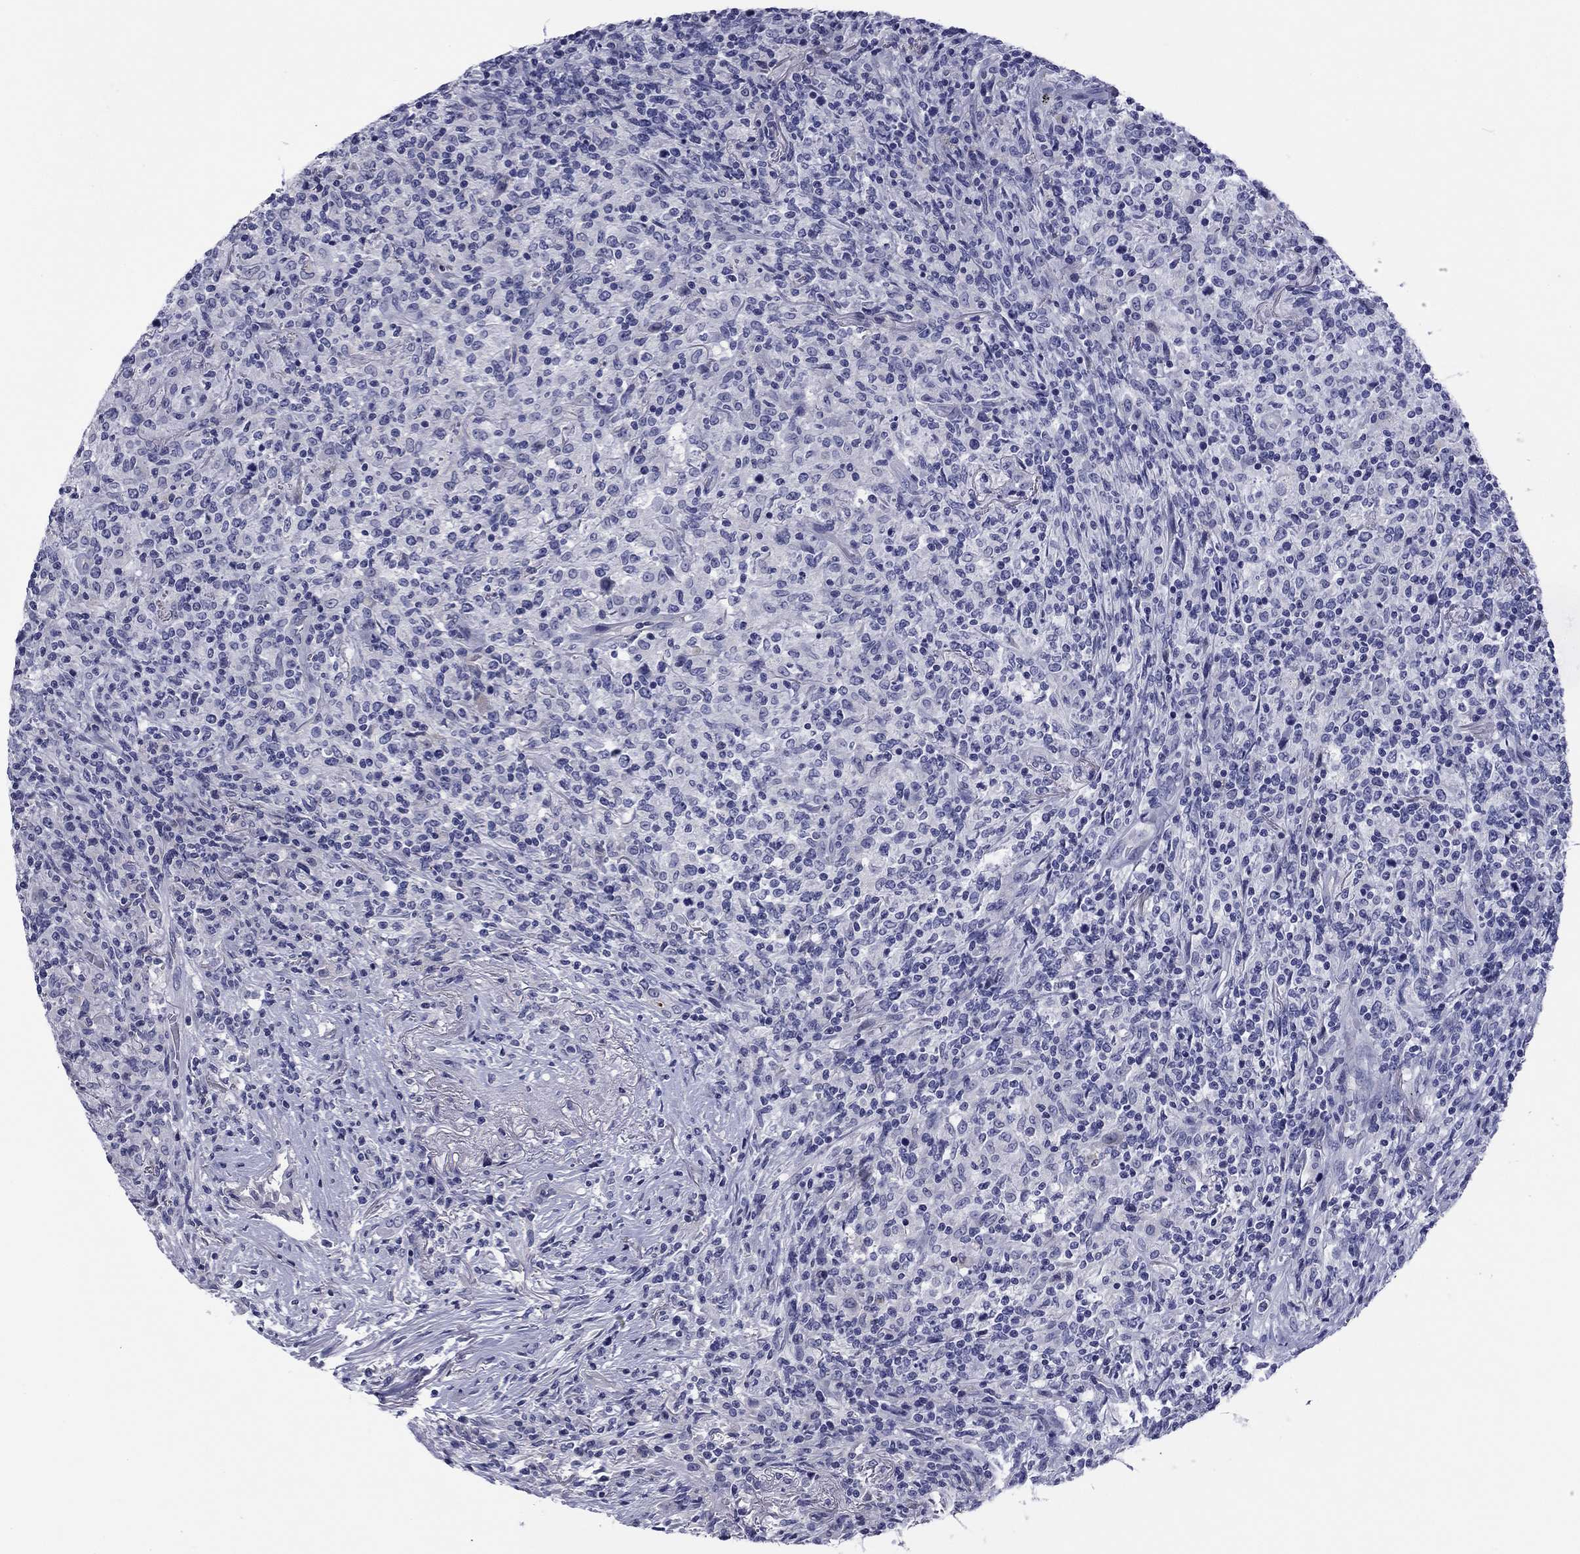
{"staining": {"intensity": "negative", "quantity": "none", "location": "none"}, "tissue": "lymphoma", "cell_type": "Tumor cells", "image_type": "cancer", "snomed": [{"axis": "morphology", "description": "Malignant lymphoma, non-Hodgkin's type, High grade"}, {"axis": "topography", "description": "Lung"}], "caption": "Immunohistochemistry (IHC) of human lymphoma demonstrates no expression in tumor cells. (DAB (3,3'-diaminobenzidine) immunohistochemistry (IHC) with hematoxylin counter stain).", "gene": "ABCC2", "patient": {"sex": "male", "age": 79}}